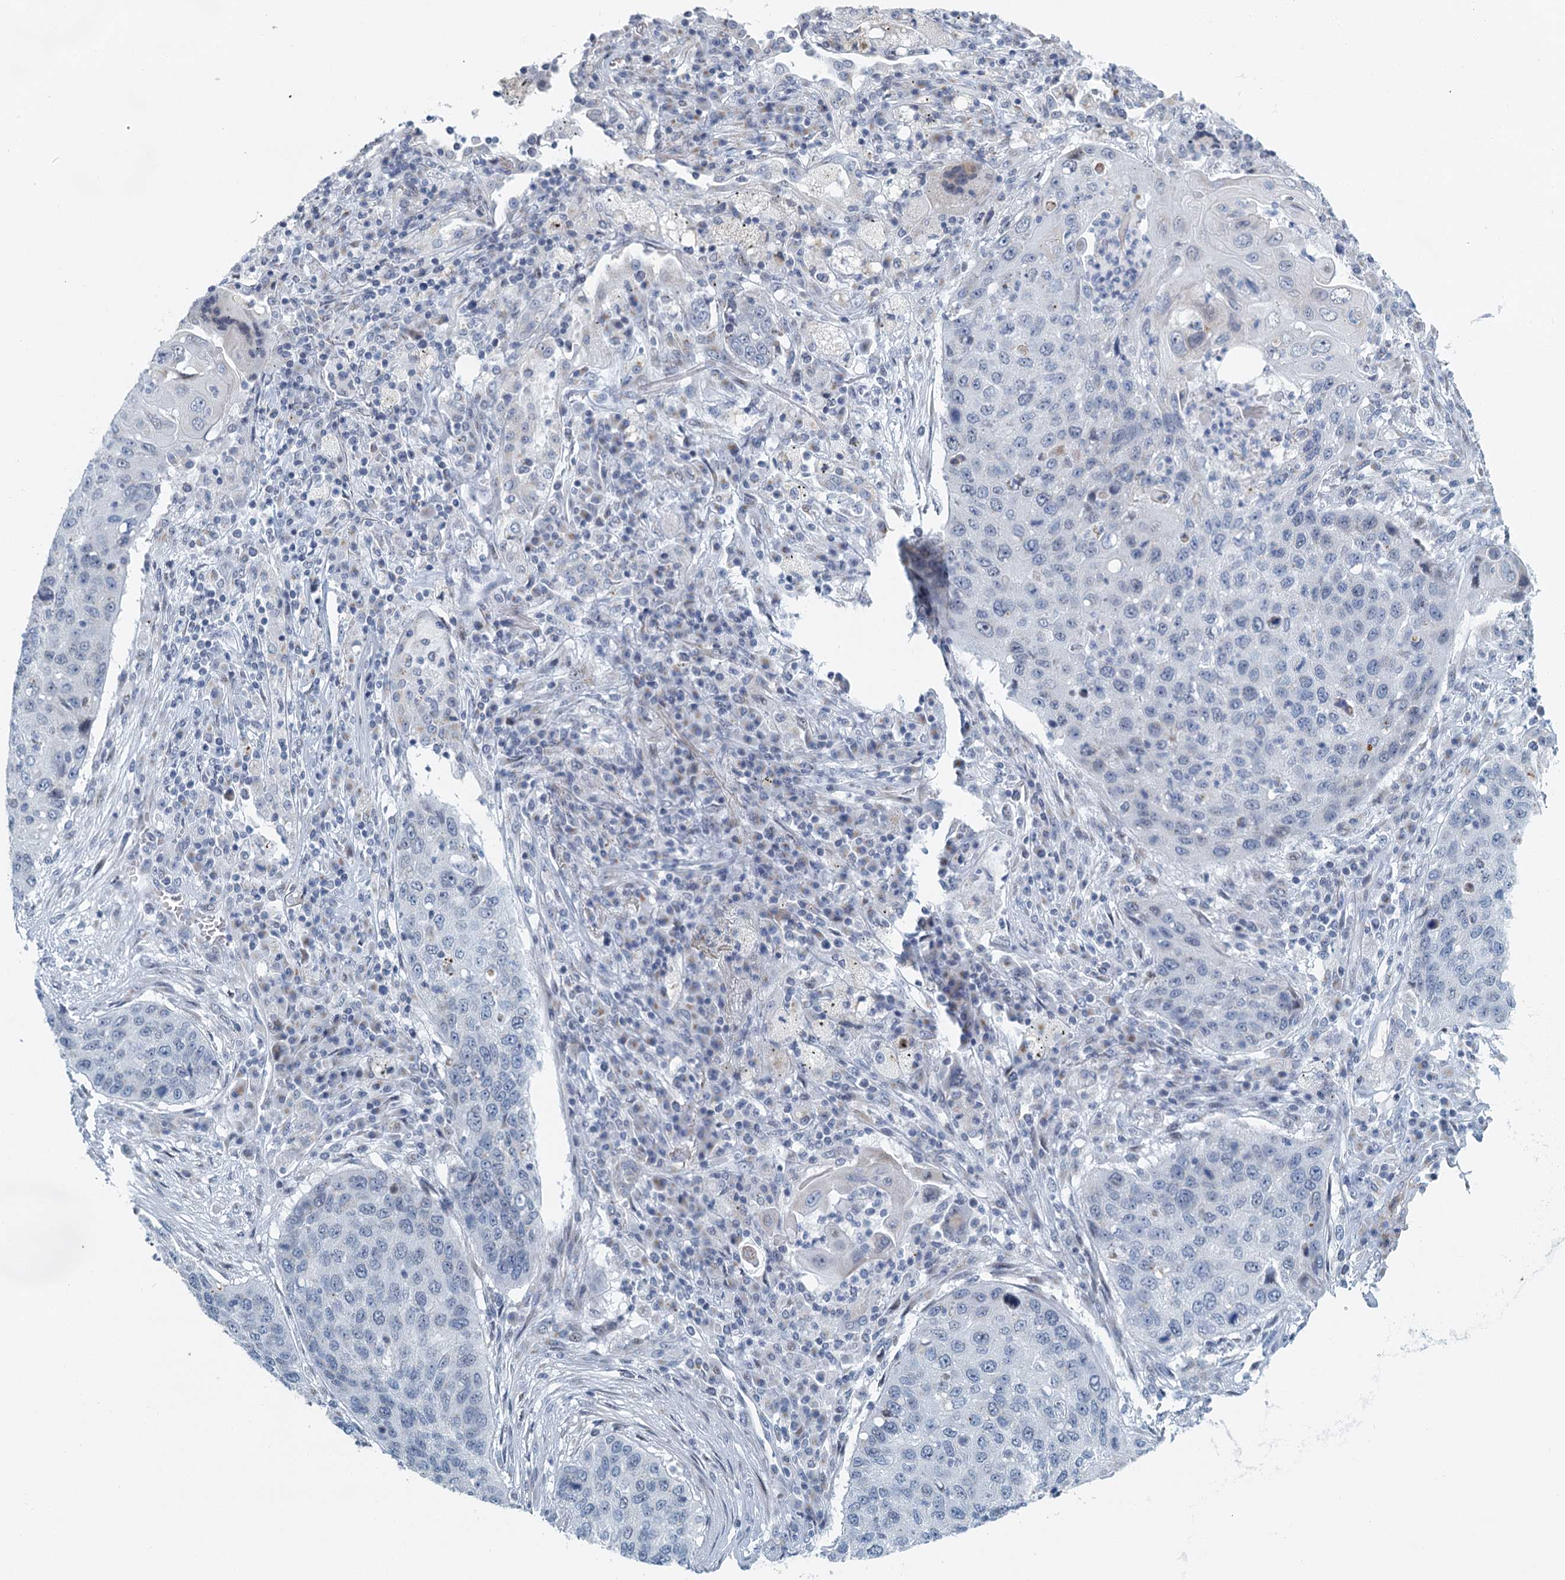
{"staining": {"intensity": "negative", "quantity": "none", "location": "none"}, "tissue": "lung cancer", "cell_type": "Tumor cells", "image_type": "cancer", "snomed": [{"axis": "morphology", "description": "Squamous cell carcinoma, NOS"}, {"axis": "topography", "description": "Lung"}], "caption": "High power microscopy photomicrograph of an IHC photomicrograph of lung squamous cell carcinoma, revealing no significant staining in tumor cells.", "gene": "ZNF527", "patient": {"sex": "female", "age": 63}}